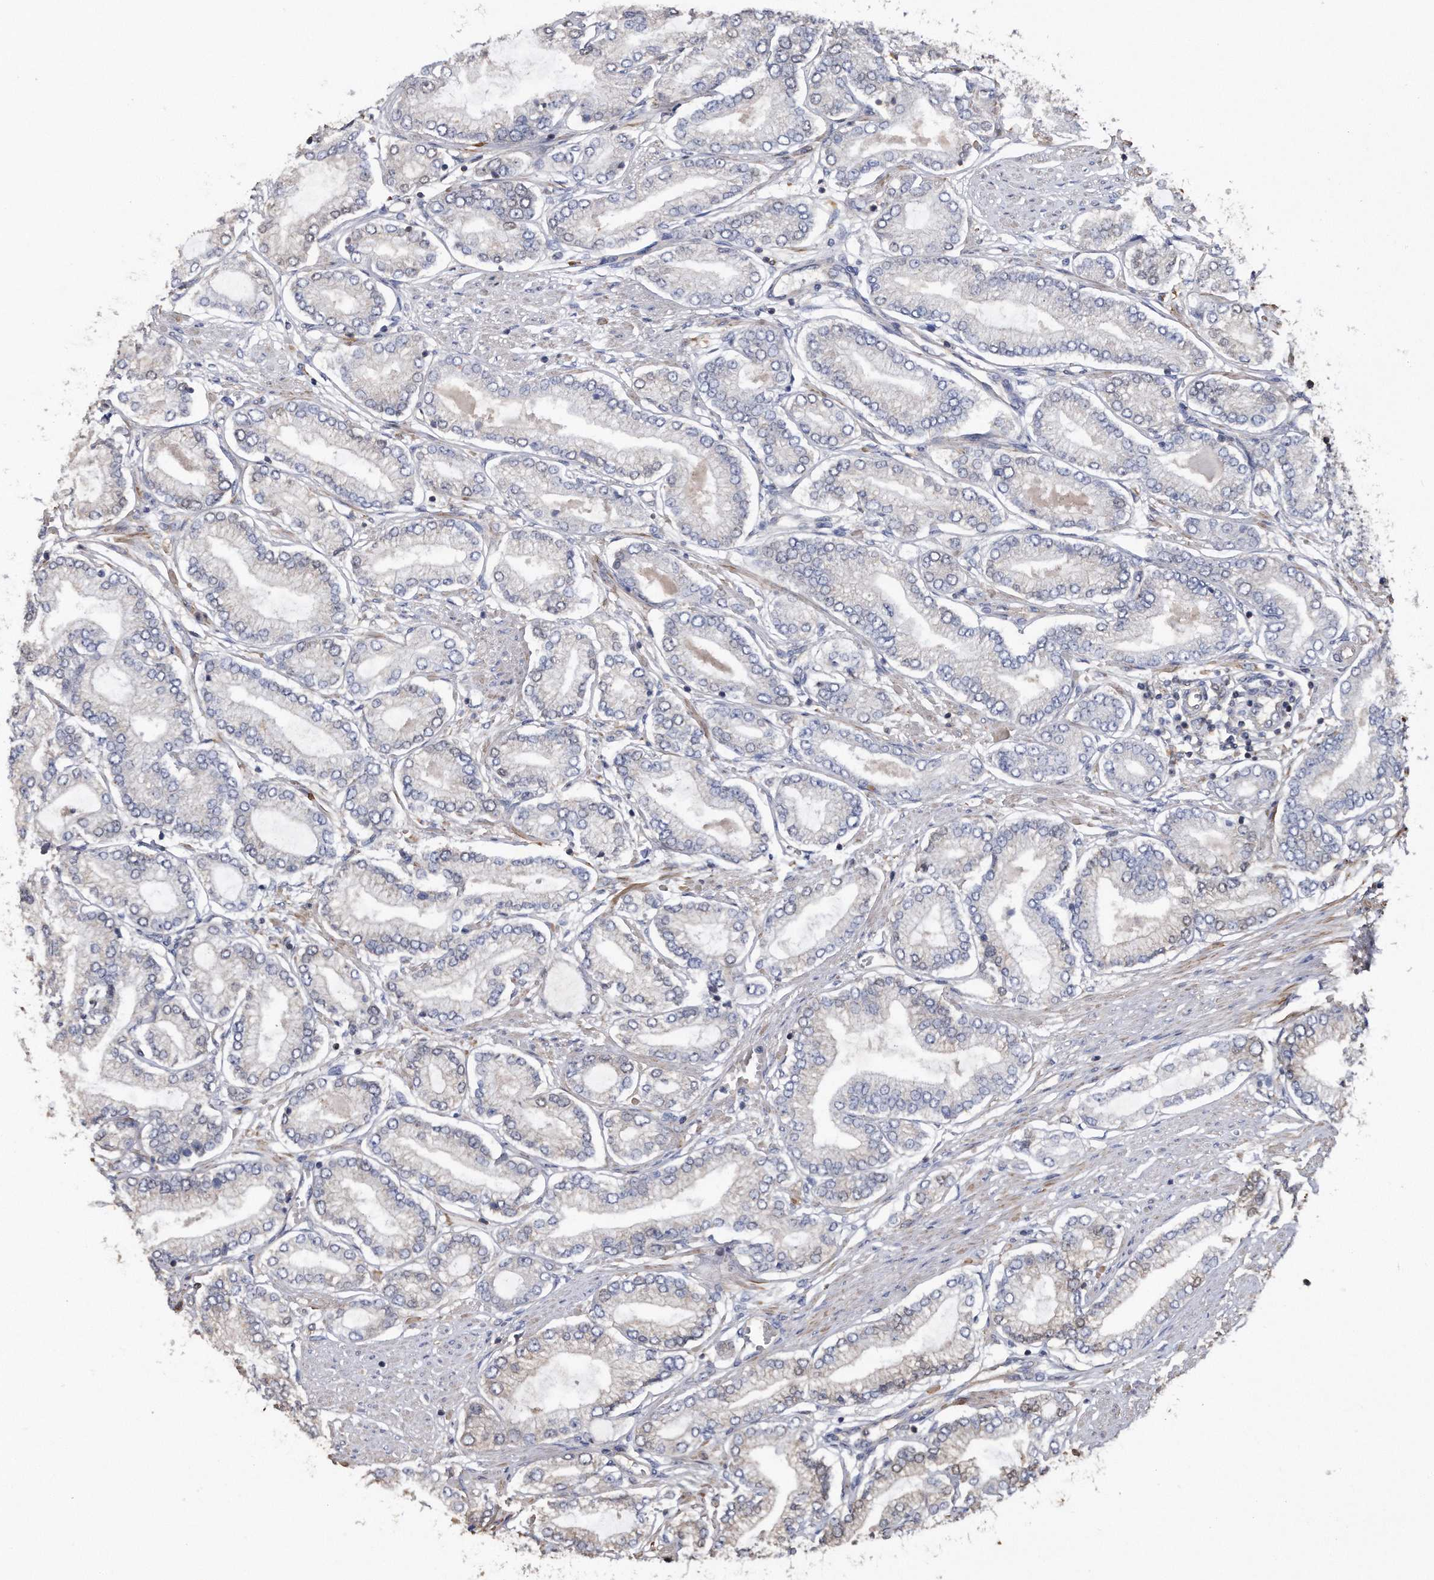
{"staining": {"intensity": "negative", "quantity": "none", "location": "none"}, "tissue": "prostate cancer", "cell_type": "Tumor cells", "image_type": "cancer", "snomed": [{"axis": "morphology", "description": "Adenocarcinoma, Low grade"}, {"axis": "topography", "description": "Prostate"}], "caption": "Prostate cancer (adenocarcinoma (low-grade)) was stained to show a protein in brown. There is no significant staining in tumor cells.", "gene": "KCND3", "patient": {"sex": "male", "age": 63}}